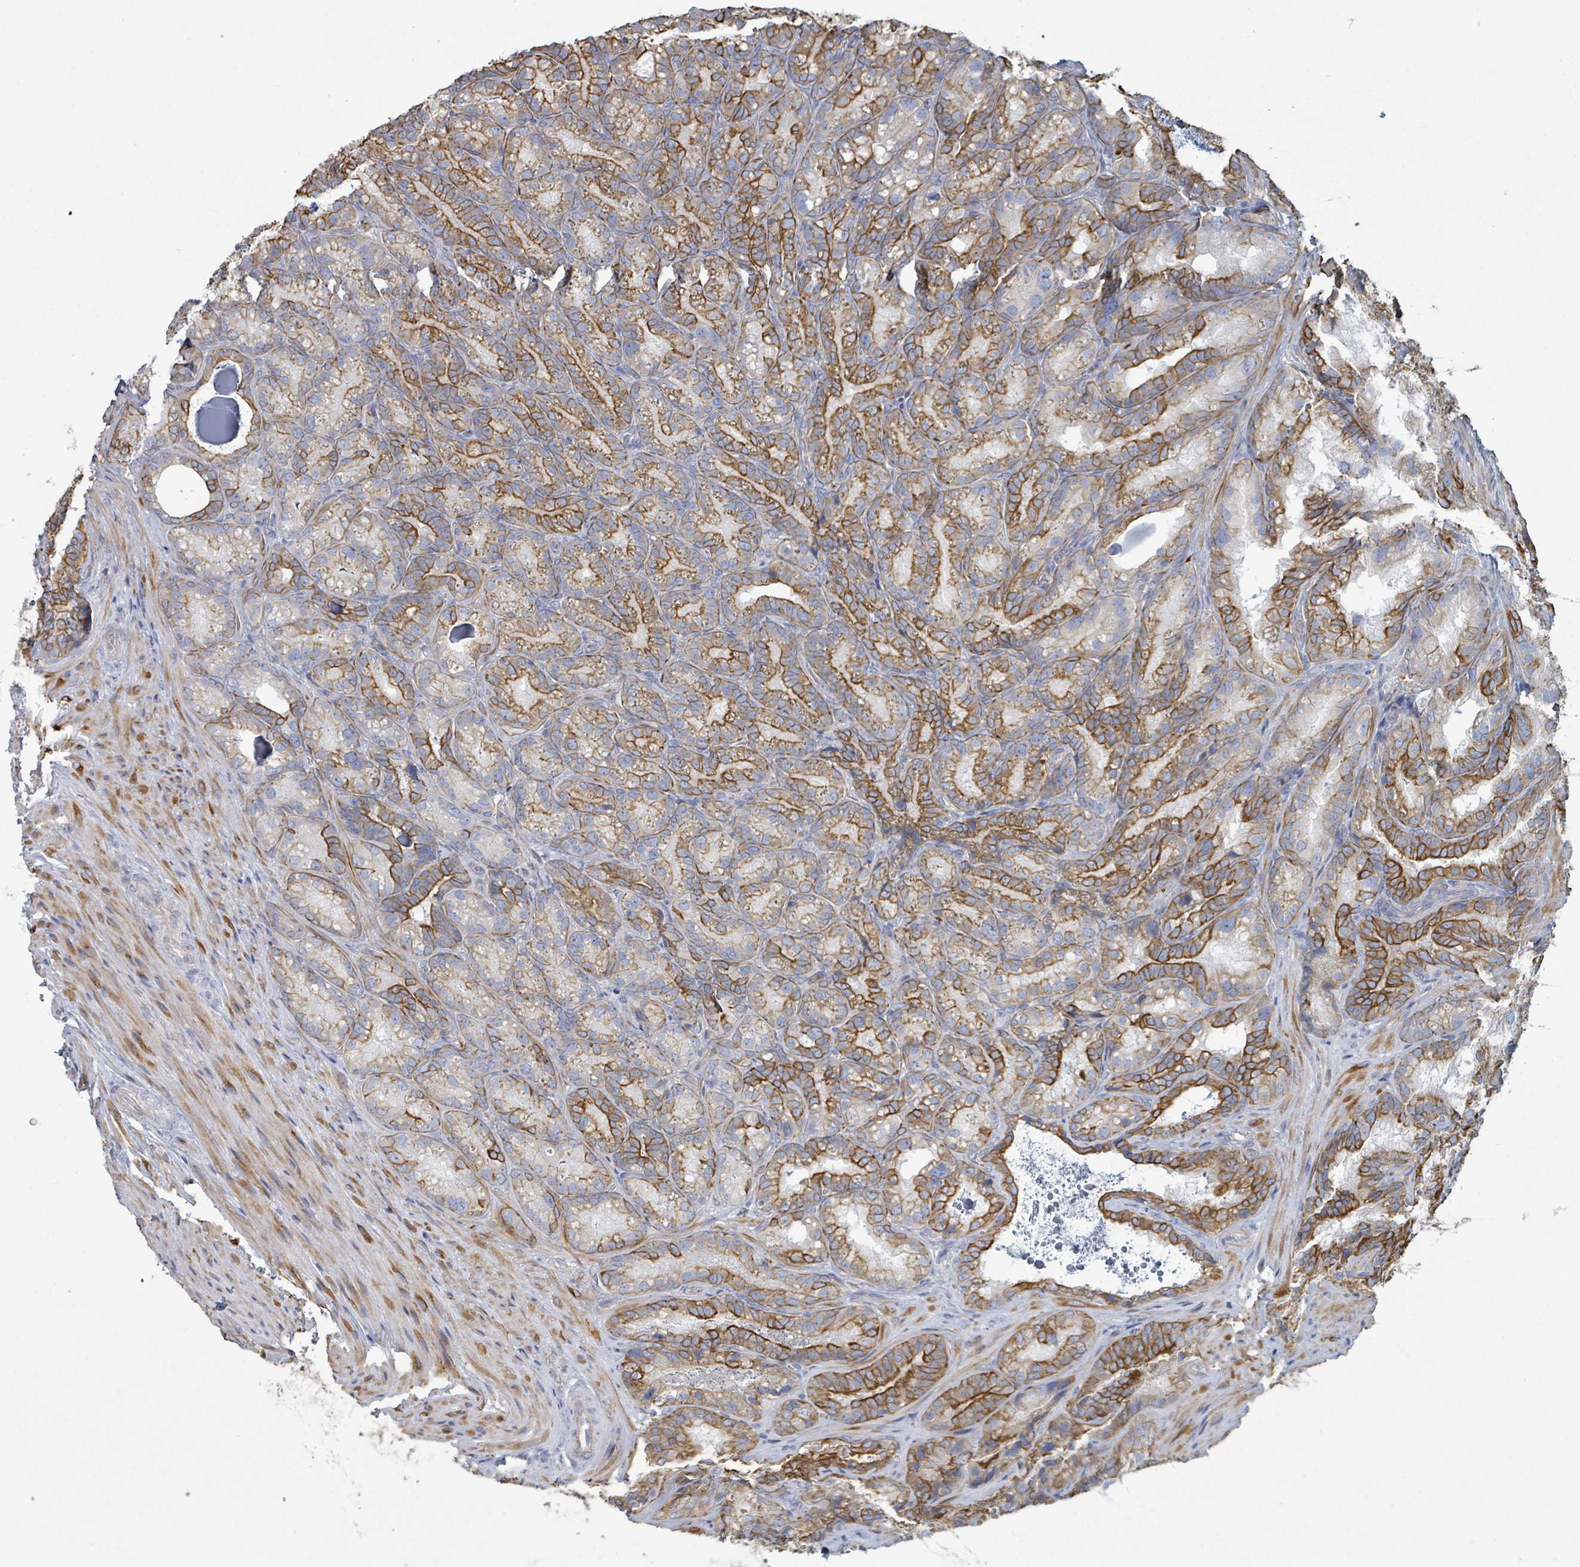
{"staining": {"intensity": "strong", "quantity": "25%-75%", "location": "cytoplasmic/membranous"}, "tissue": "seminal vesicle", "cell_type": "Glandular cells", "image_type": "normal", "snomed": [{"axis": "morphology", "description": "Normal tissue, NOS"}, {"axis": "topography", "description": "Seminal veicle"}], "caption": "A histopathology image showing strong cytoplasmic/membranous expression in about 25%-75% of glandular cells in benign seminal vesicle, as visualized by brown immunohistochemical staining.", "gene": "COL13A1", "patient": {"sex": "male", "age": 58}}